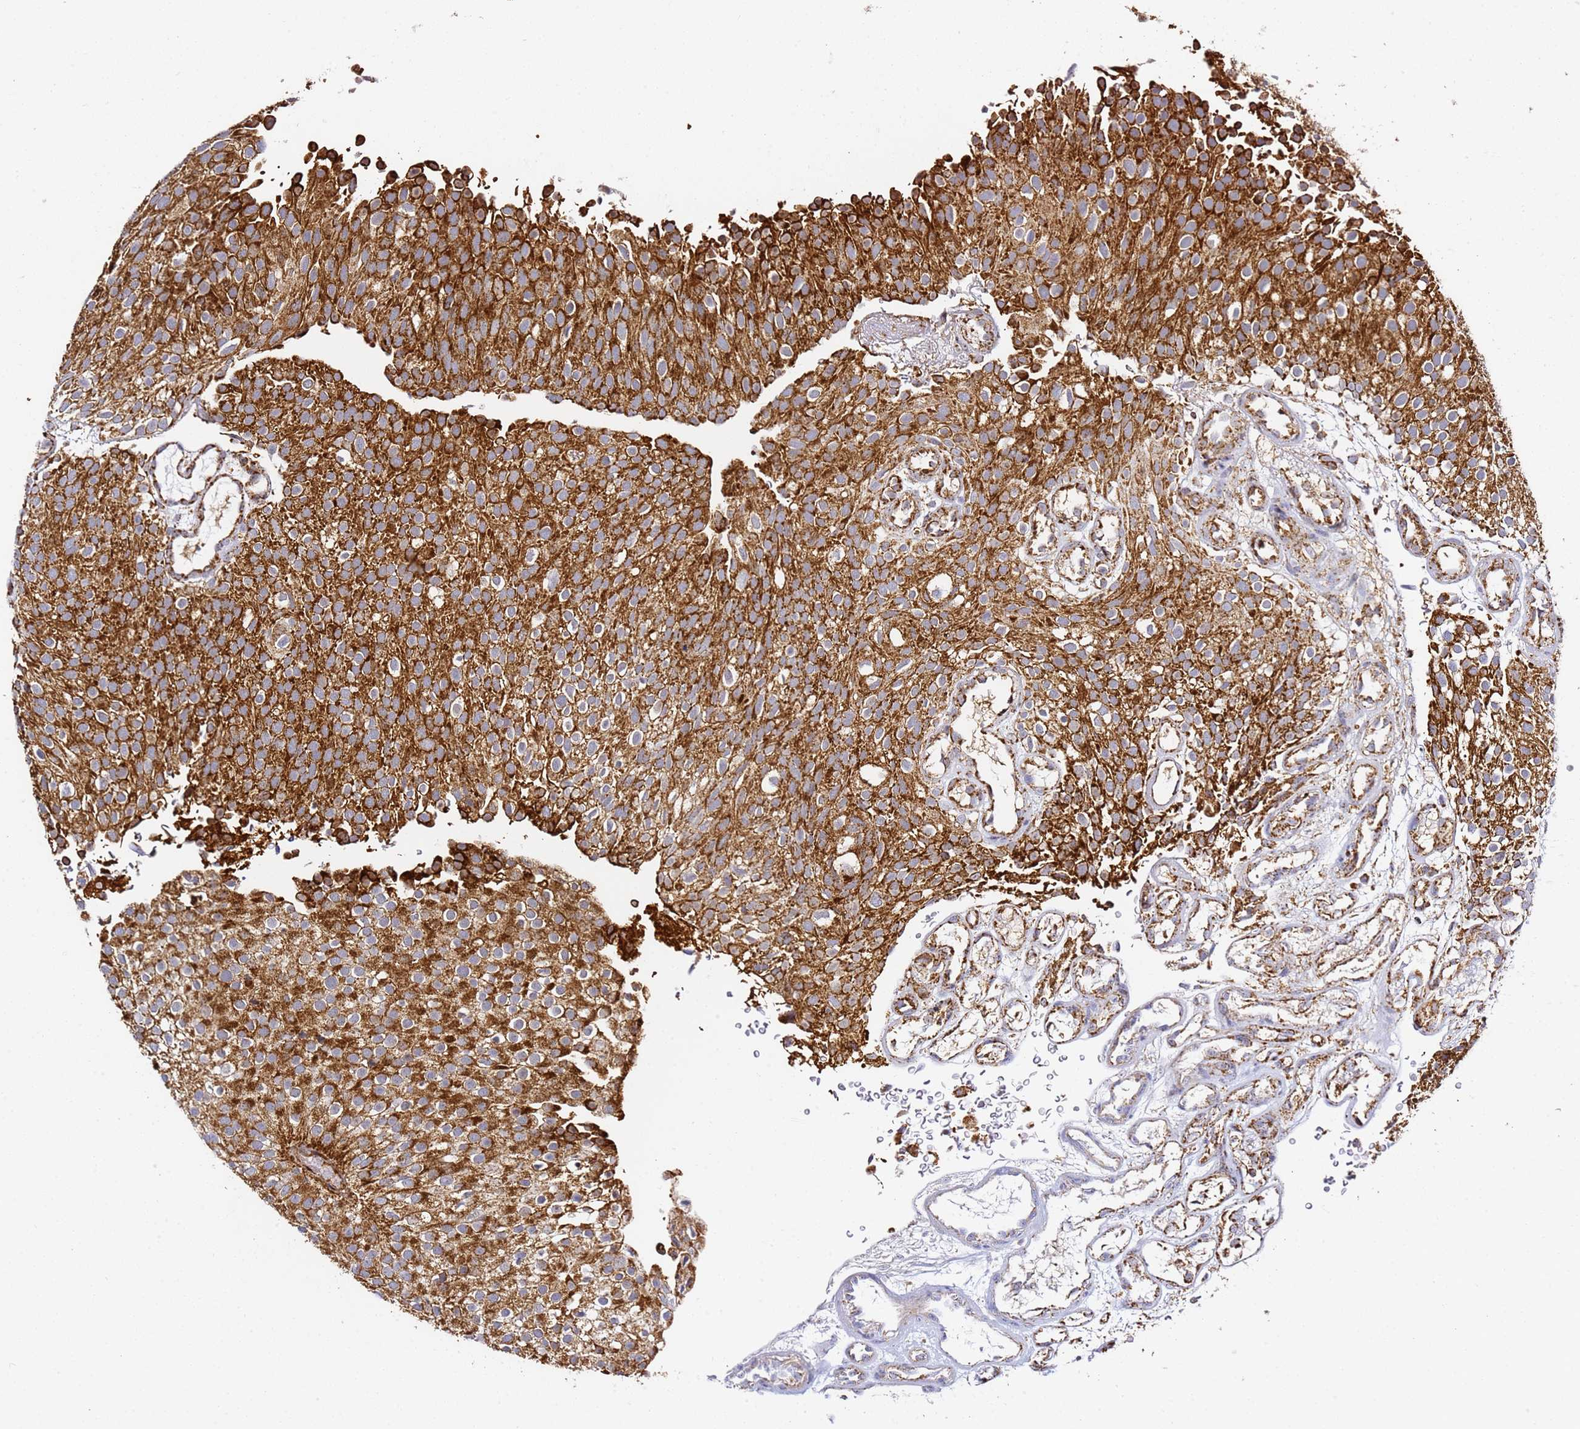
{"staining": {"intensity": "strong", "quantity": ">75%", "location": "cytoplasmic/membranous"}, "tissue": "urothelial cancer", "cell_type": "Tumor cells", "image_type": "cancer", "snomed": [{"axis": "morphology", "description": "Urothelial carcinoma, Low grade"}, {"axis": "topography", "description": "Urinary bladder"}], "caption": "Urothelial cancer was stained to show a protein in brown. There is high levels of strong cytoplasmic/membranous expression in about >75% of tumor cells.", "gene": "NDUFA3", "patient": {"sex": "male", "age": 78}}